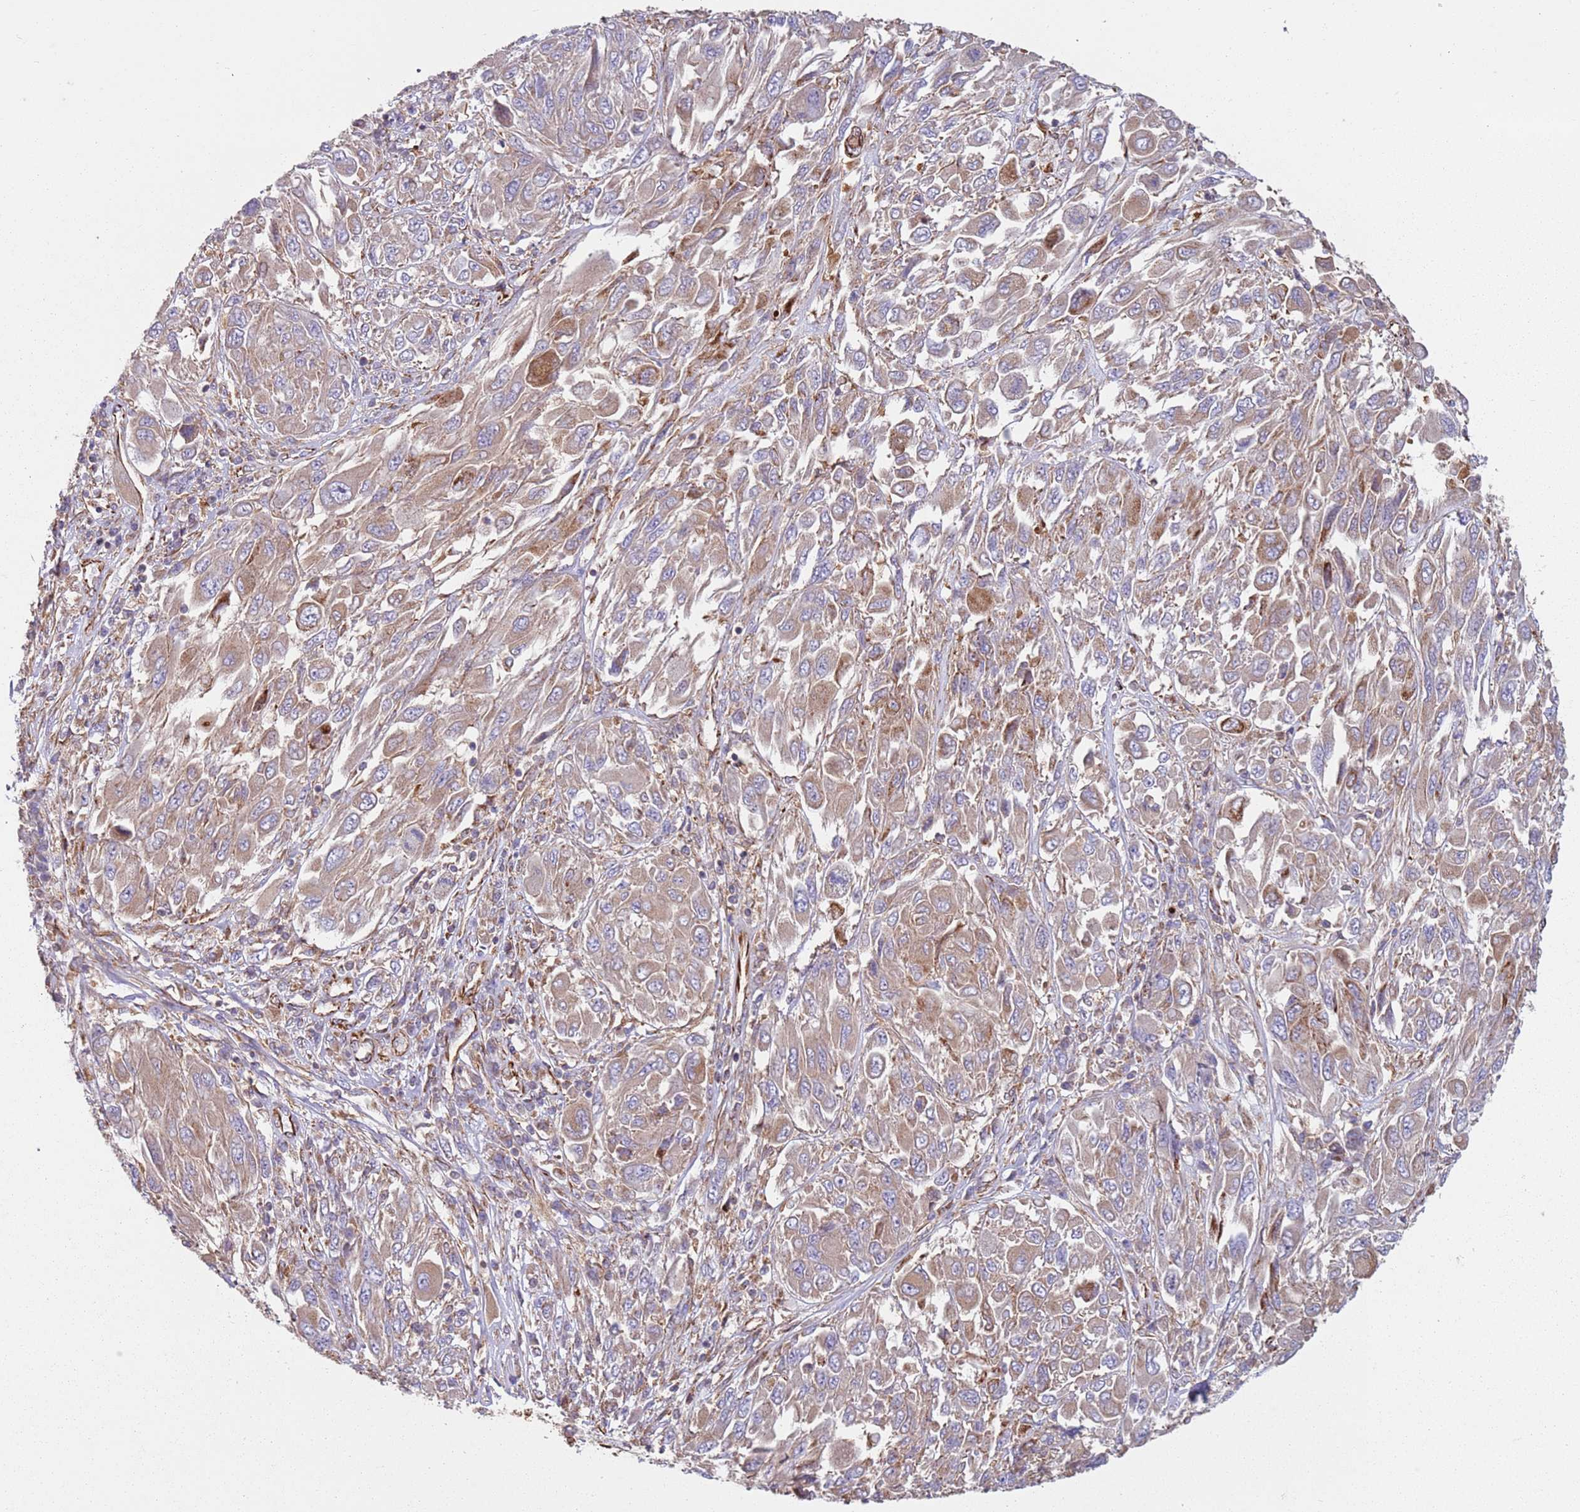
{"staining": {"intensity": "weak", "quantity": ">75%", "location": "cytoplasmic/membranous"}, "tissue": "melanoma", "cell_type": "Tumor cells", "image_type": "cancer", "snomed": [{"axis": "morphology", "description": "Malignant melanoma, NOS"}, {"axis": "topography", "description": "Skin"}], "caption": "Melanoma stained with a brown dye demonstrates weak cytoplasmic/membranous positive staining in approximately >75% of tumor cells.", "gene": "SNAPIN", "patient": {"sex": "female", "age": 91}}